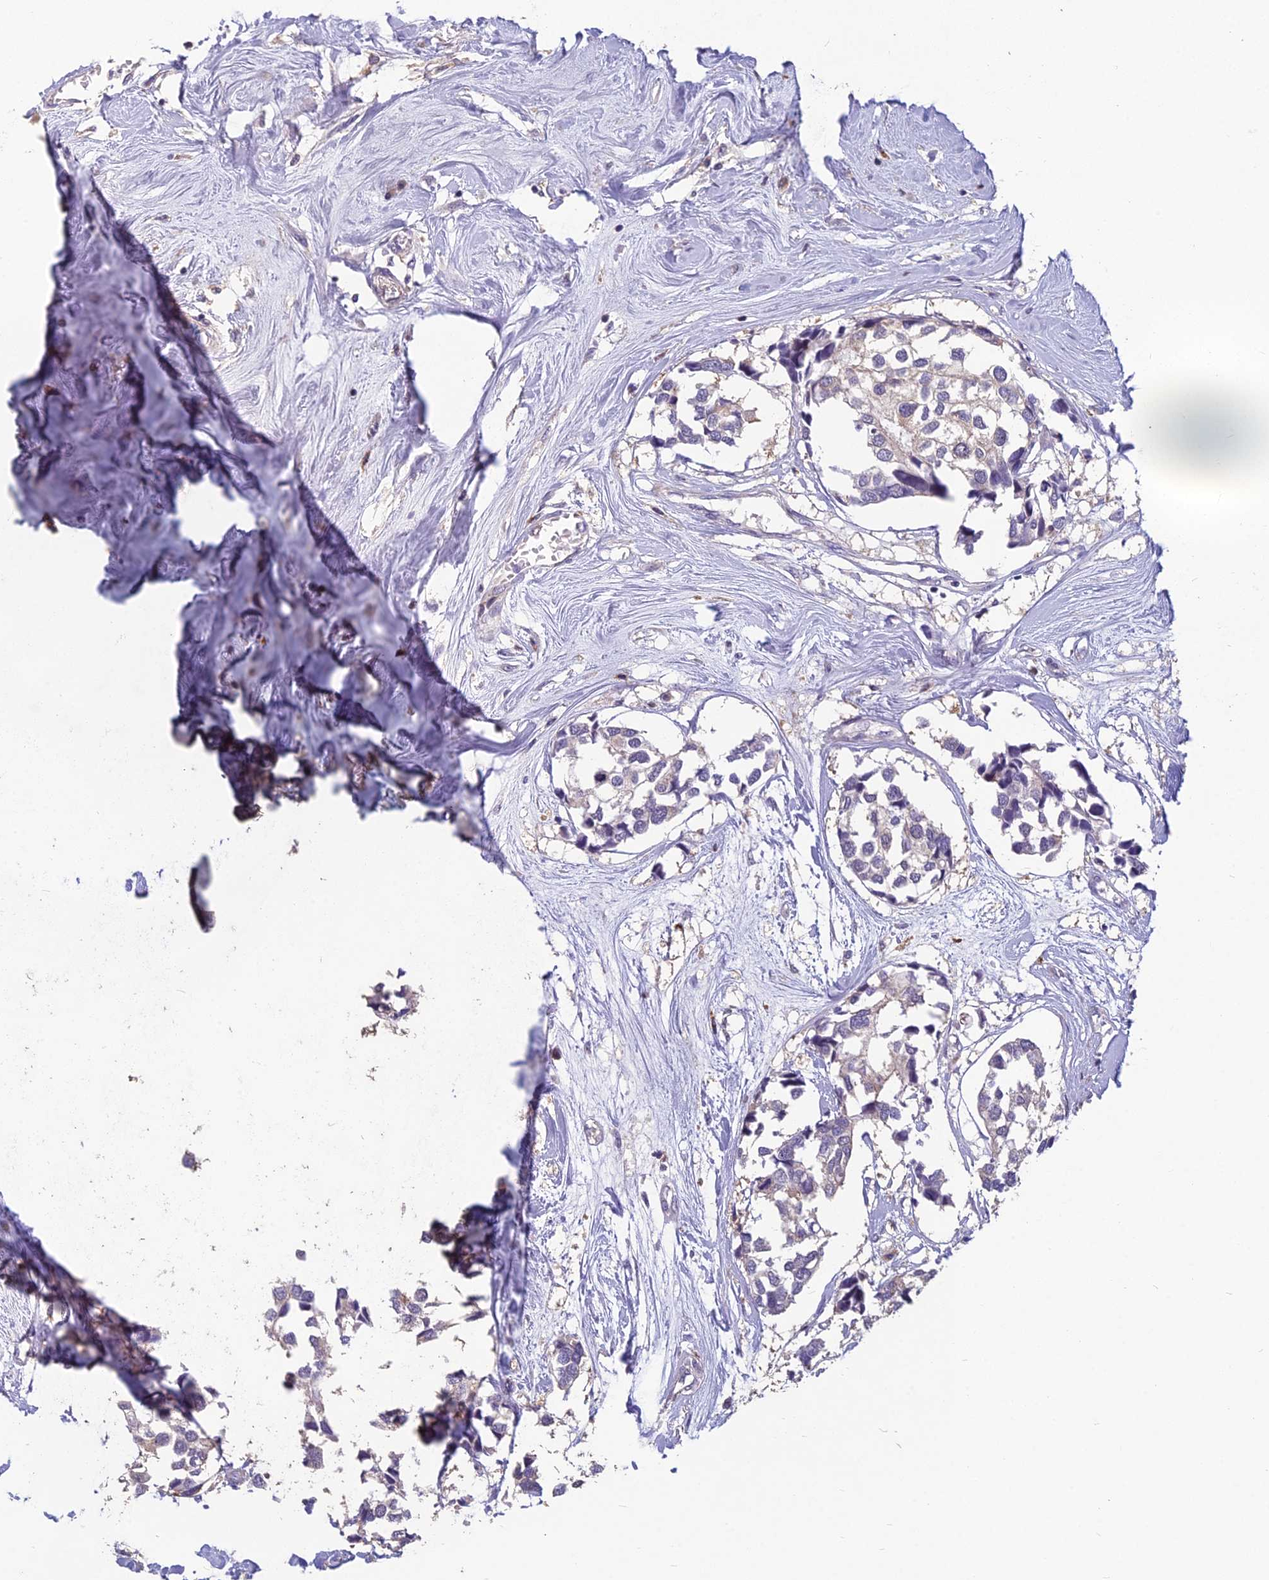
{"staining": {"intensity": "weak", "quantity": "<25%", "location": "cytoplasmic/membranous"}, "tissue": "breast cancer", "cell_type": "Tumor cells", "image_type": "cancer", "snomed": [{"axis": "morphology", "description": "Duct carcinoma"}, {"axis": "topography", "description": "Breast"}], "caption": "The micrograph shows no staining of tumor cells in breast invasive ductal carcinoma.", "gene": "CEACAM16", "patient": {"sex": "female", "age": 83}}